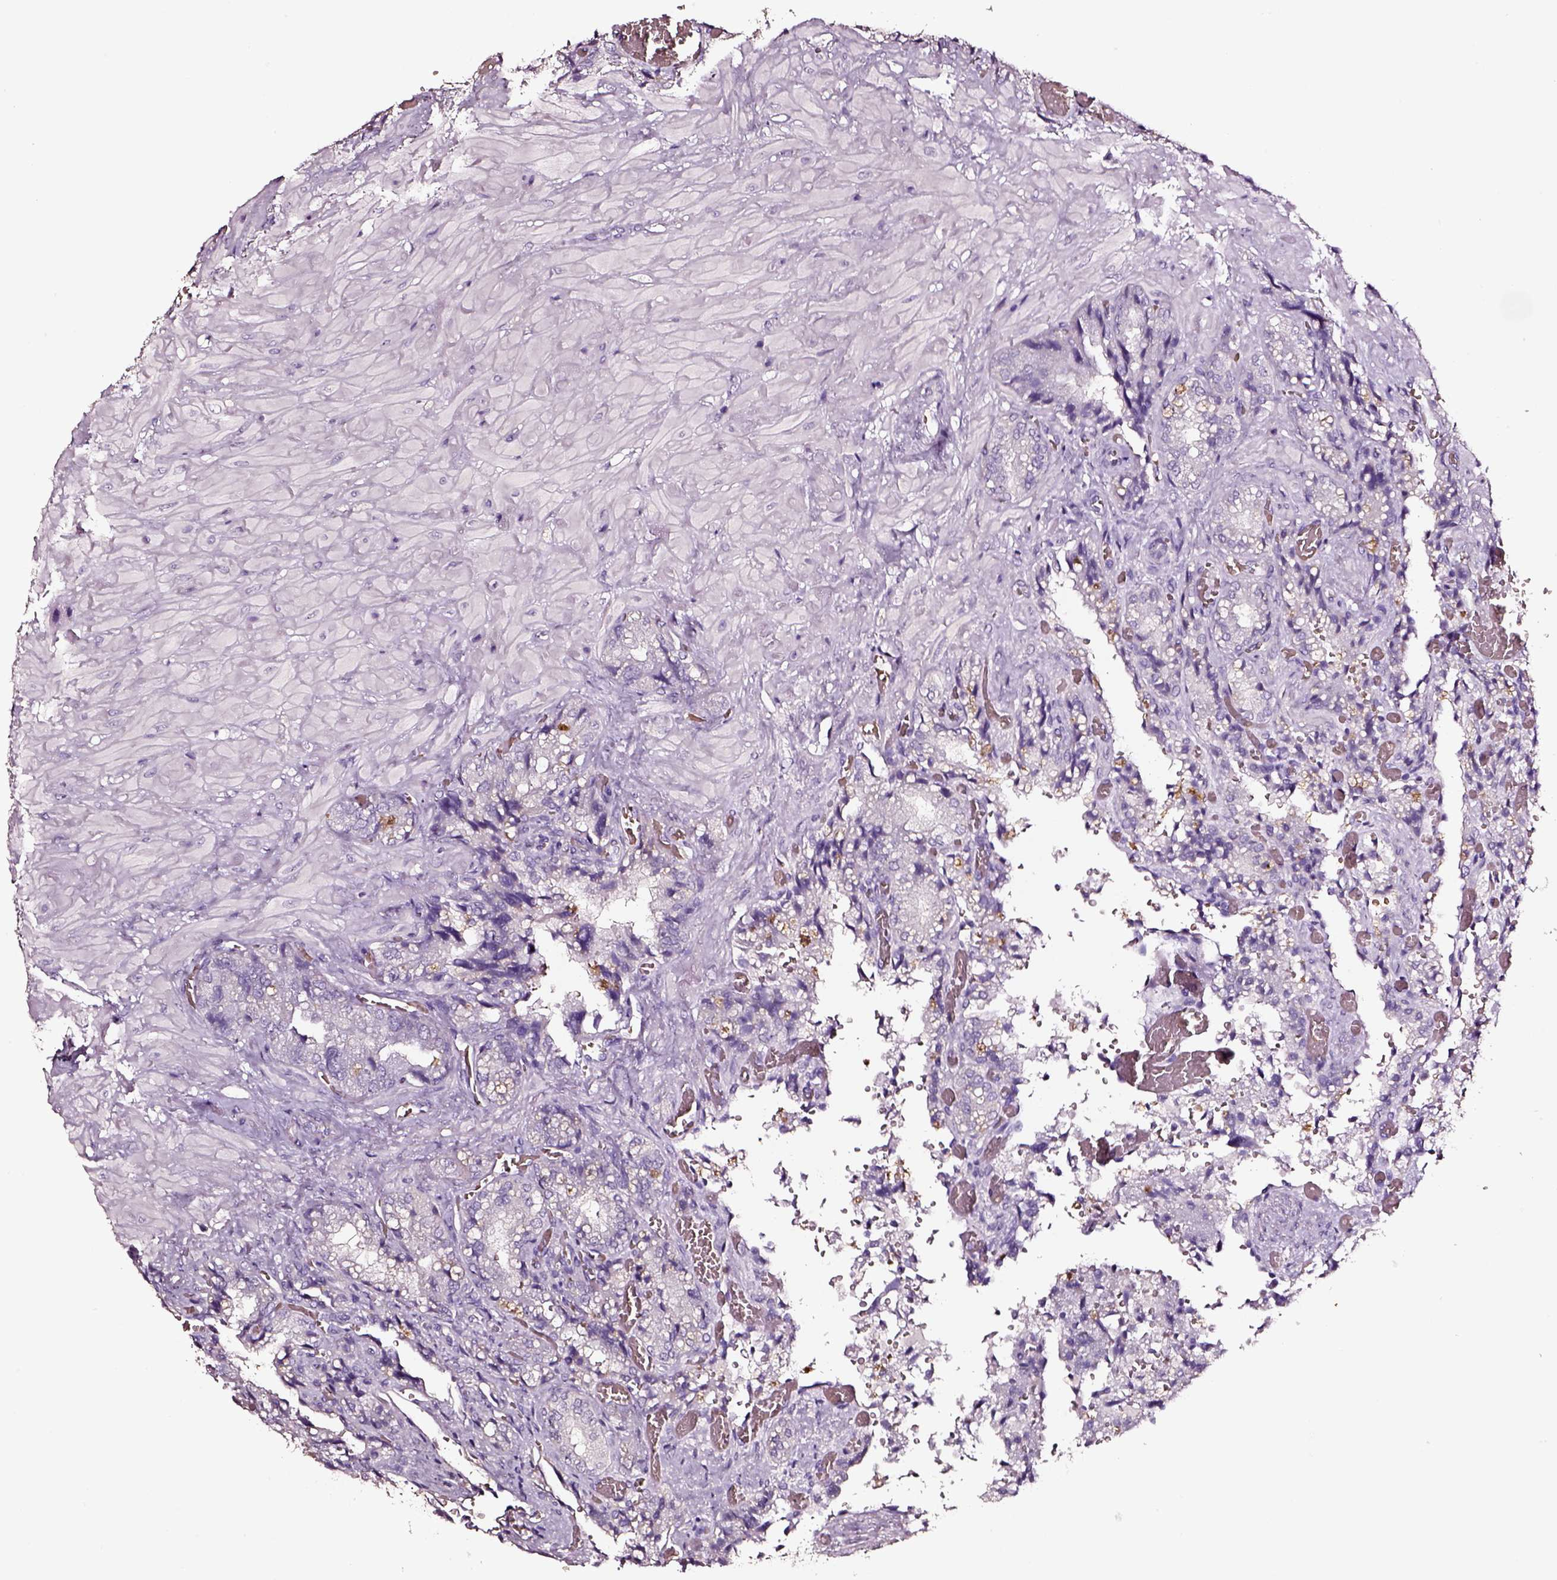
{"staining": {"intensity": "negative", "quantity": "none", "location": "none"}, "tissue": "seminal vesicle", "cell_type": "Glandular cells", "image_type": "normal", "snomed": [{"axis": "morphology", "description": "Normal tissue, NOS"}, {"axis": "topography", "description": "Seminal veicle"}], "caption": "DAB immunohistochemical staining of benign seminal vesicle demonstrates no significant expression in glandular cells. The staining is performed using DAB (3,3'-diaminobenzidine) brown chromogen with nuclei counter-stained in using hematoxylin.", "gene": "AADAT", "patient": {"sex": "male", "age": 57}}